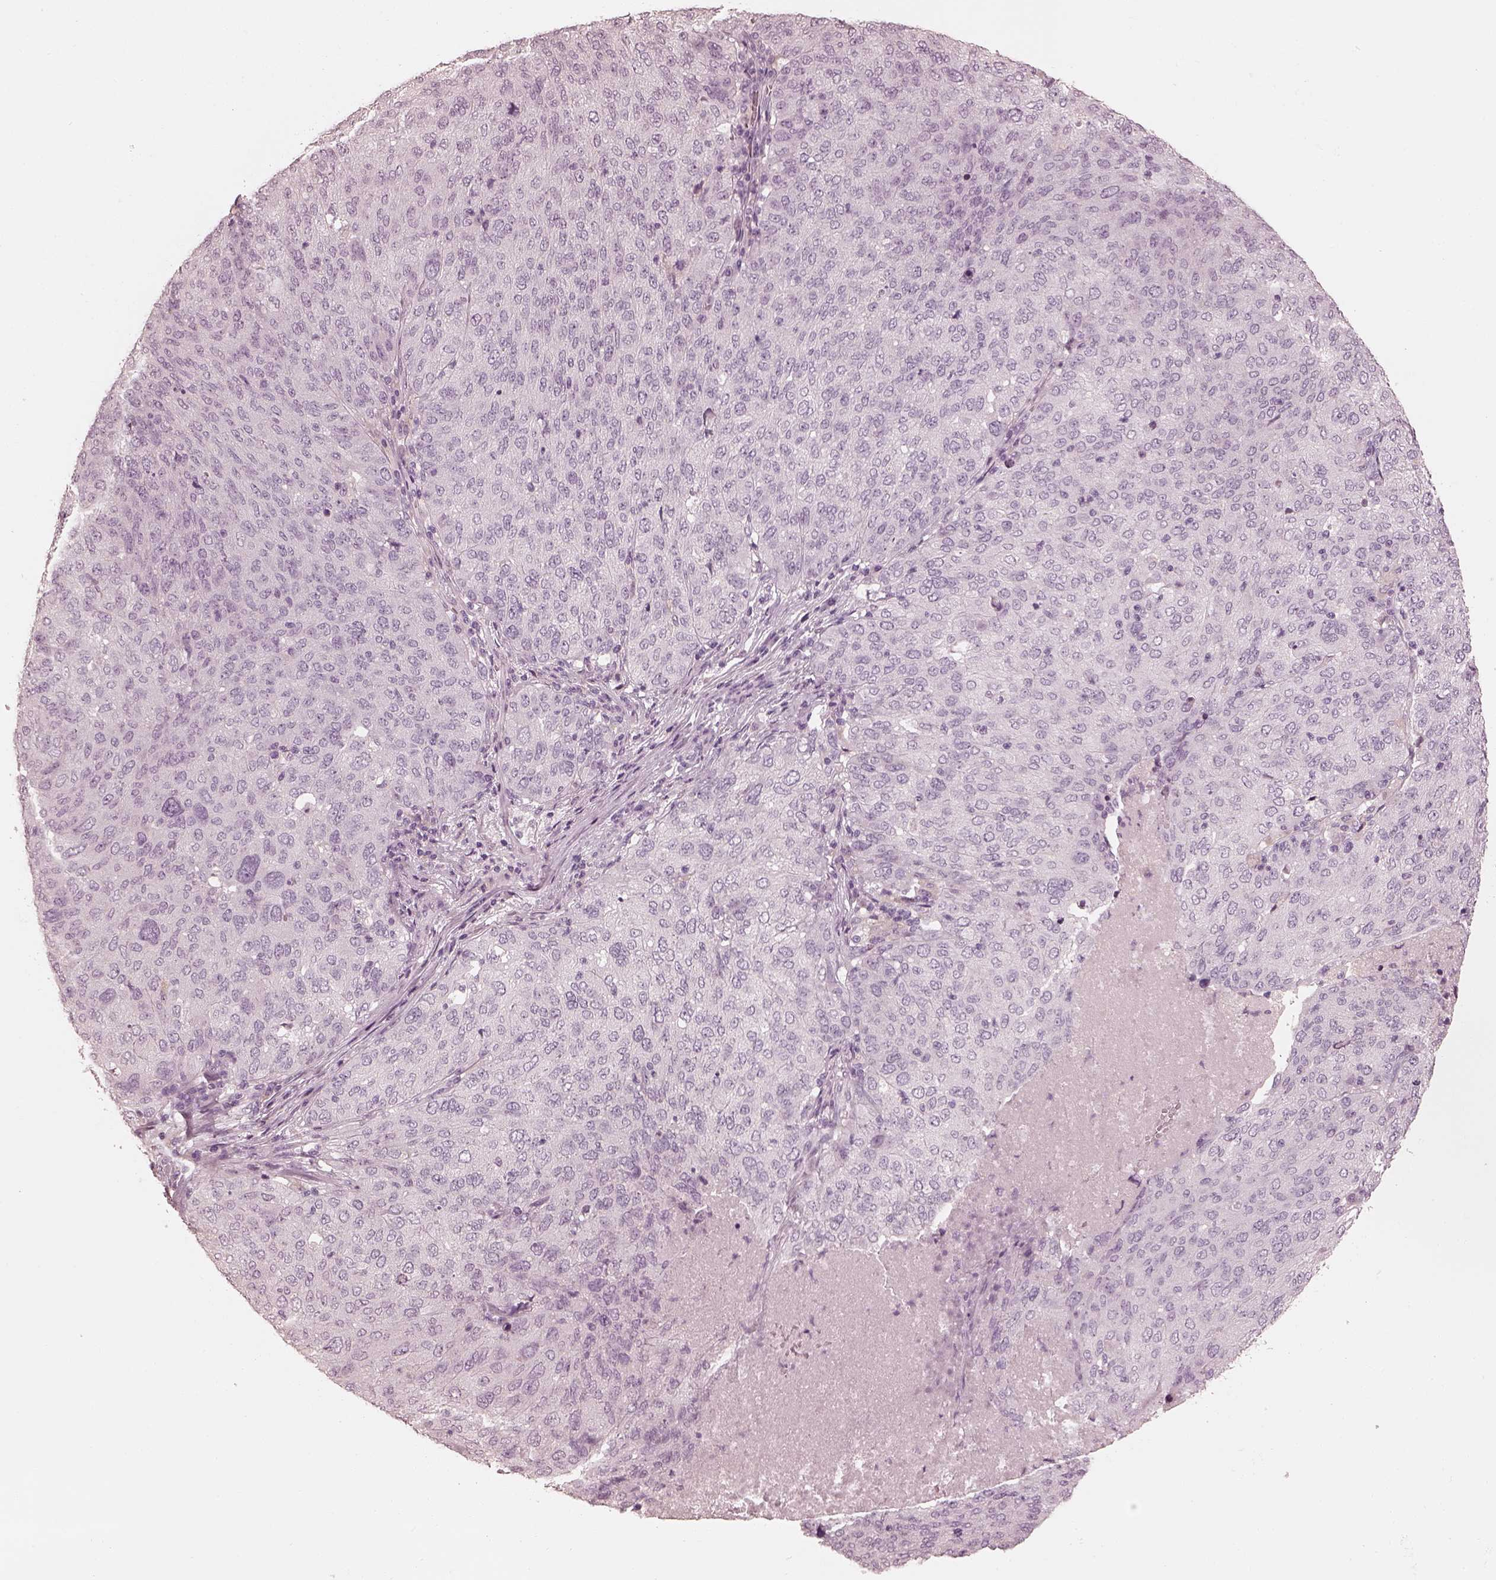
{"staining": {"intensity": "negative", "quantity": "none", "location": "none"}, "tissue": "ovarian cancer", "cell_type": "Tumor cells", "image_type": "cancer", "snomed": [{"axis": "morphology", "description": "Carcinoma, endometroid"}, {"axis": "topography", "description": "Ovary"}], "caption": "Tumor cells show no significant staining in endometroid carcinoma (ovarian).", "gene": "CALR3", "patient": {"sex": "female", "age": 58}}